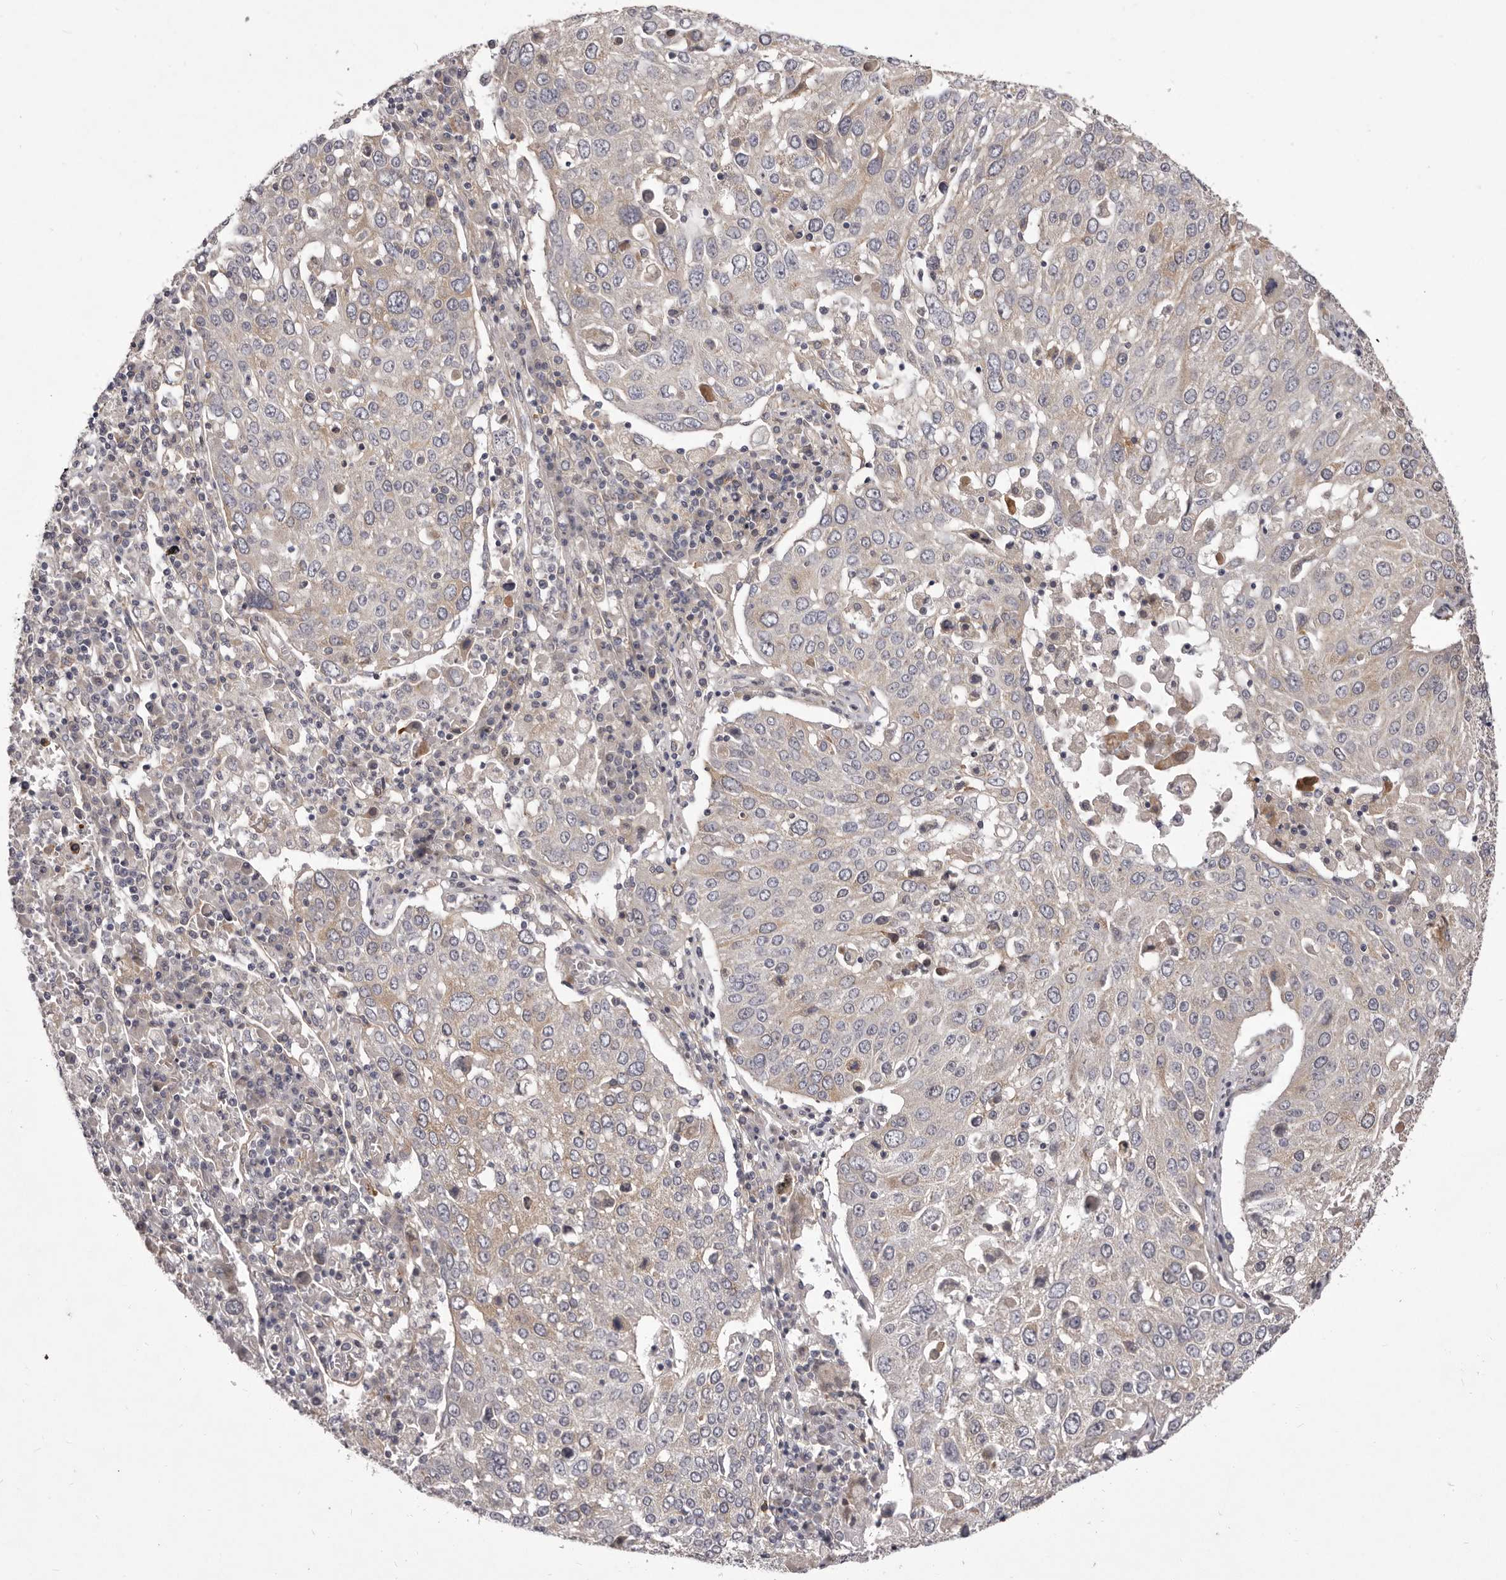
{"staining": {"intensity": "negative", "quantity": "none", "location": "none"}, "tissue": "lung cancer", "cell_type": "Tumor cells", "image_type": "cancer", "snomed": [{"axis": "morphology", "description": "Squamous cell carcinoma, NOS"}, {"axis": "topography", "description": "Lung"}], "caption": "High power microscopy image of an immunohistochemistry (IHC) histopathology image of lung squamous cell carcinoma, revealing no significant staining in tumor cells.", "gene": "PNRC1", "patient": {"sex": "male", "age": 65}}